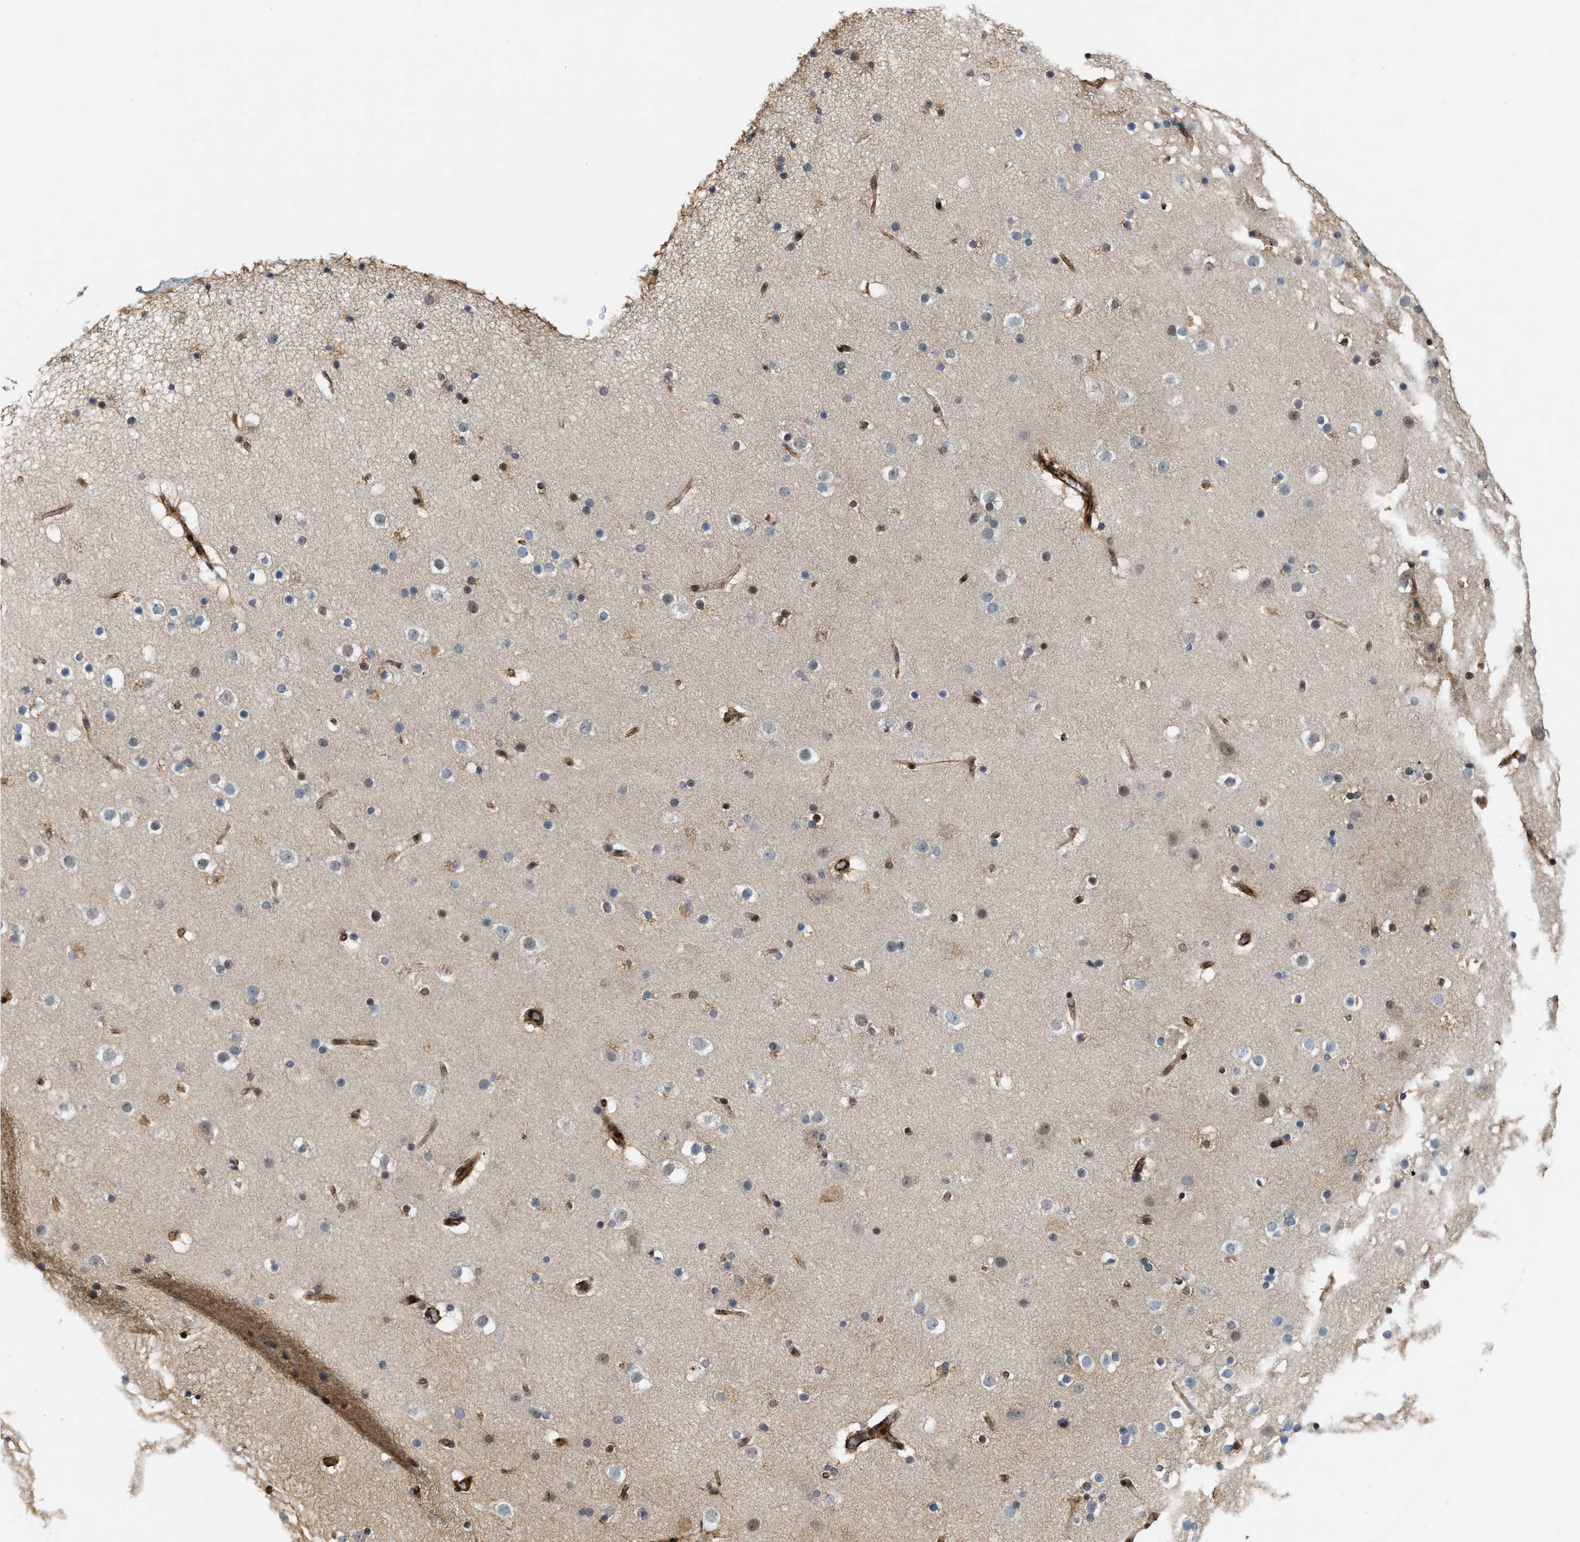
{"staining": {"intensity": "strong", "quantity": ">75%", "location": "cytoplasmic/membranous"}, "tissue": "cerebral cortex", "cell_type": "Endothelial cells", "image_type": "normal", "snomed": [{"axis": "morphology", "description": "Normal tissue, NOS"}, {"axis": "topography", "description": "Cerebral cortex"}], "caption": "Immunohistochemical staining of normal cerebral cortex reveals strong cytoplasmic/membranous protein staining in approximately >75% of endothelial cells.", "gene": "DPF2", "patient": {"sex": "male", "age": 57}}